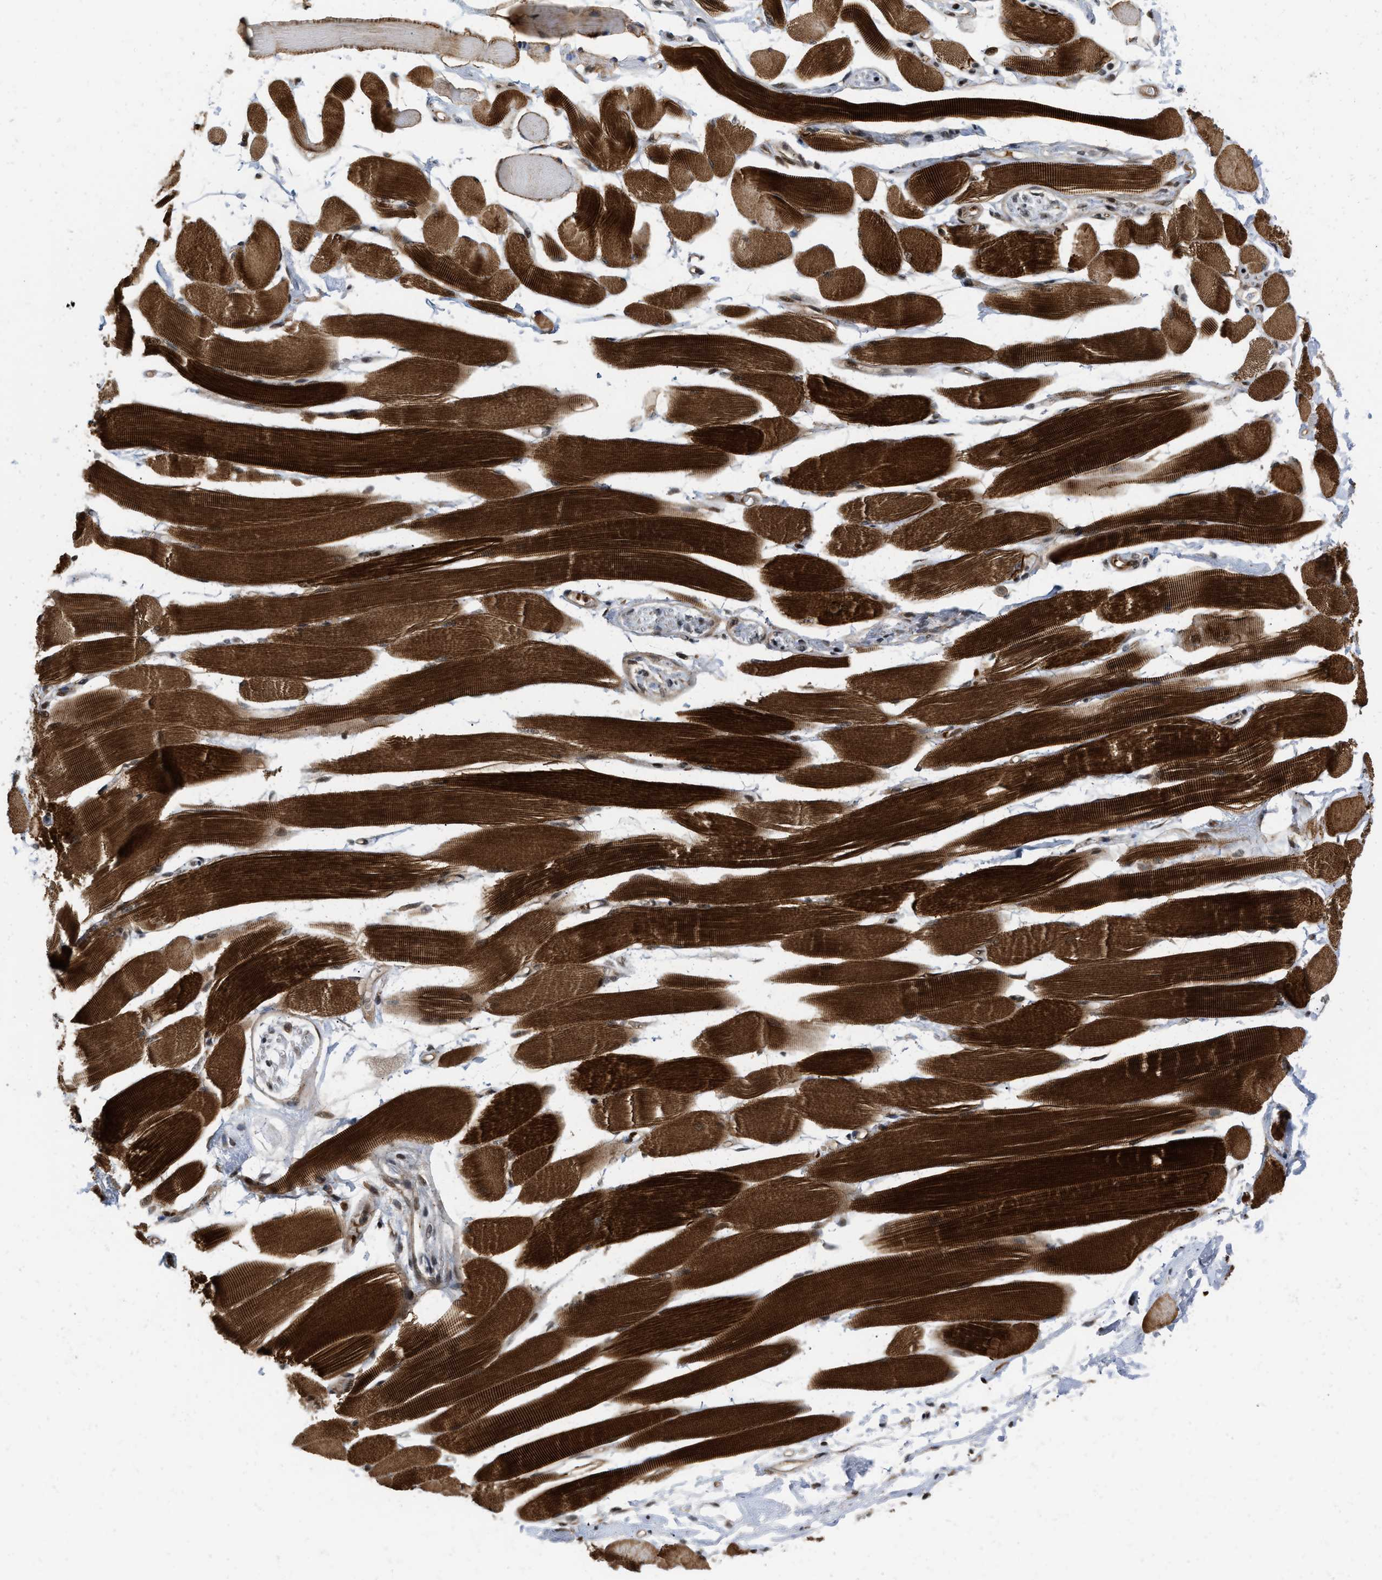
{"staining": {"intensity": "strong", "quantity": ">75%", "location": "cytoplasmic/membranous"}, "tissue": "skeletal muscle", "cell_type": "Myocytes", "image_type": "normal", "snomed": [{"axis": "morphology", "description": "Normal tissue, NOS"}, {"axis": "topography", "description": "Skeletal muscle"}, {"axis": "topography", "description": "Peripheral nerve tissue"}], "caption": "Immunohistochemistry image of normal skeletal muscle: human skeletal muscle stained using immunohistochemistry reveals high levels of strong protein expression localized specifically in the cytoplasmic/membranous of myocytes, appearing as a cytoplasmic/membranous brown color.", "gene": "ANKRD11", "patient": {"sex": "female", "age": 84}}